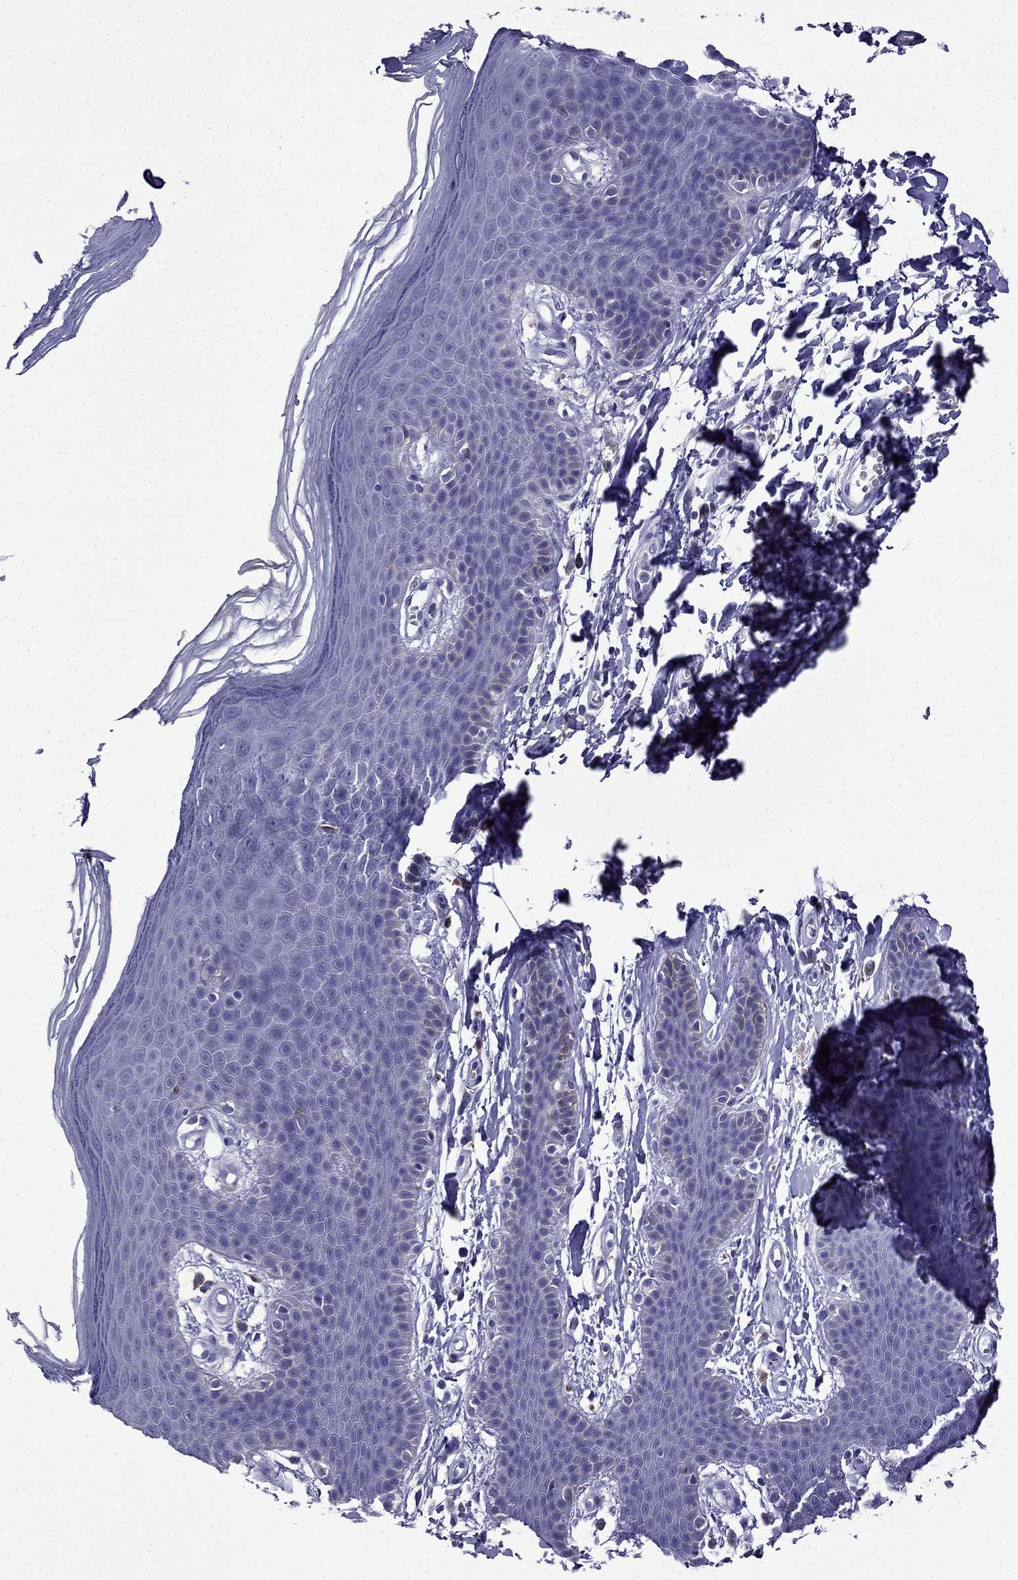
{"staining": {"intensity": "negative", "quantity": "none", "location": "none"}, "tissue": "skin", "cell_type": "Epidermal cells", "image_type": "normal", "snomed": [{"axis": "morphology", "description": "Normal tissue, NOS"}, {"axis": "topography", "description": "Anal"}], "caption": "The micrograph displays no significant positivity in epidermal cells of skin.", "gene": "TSSK4", "patient": {"sex": "male", "age": 53}}